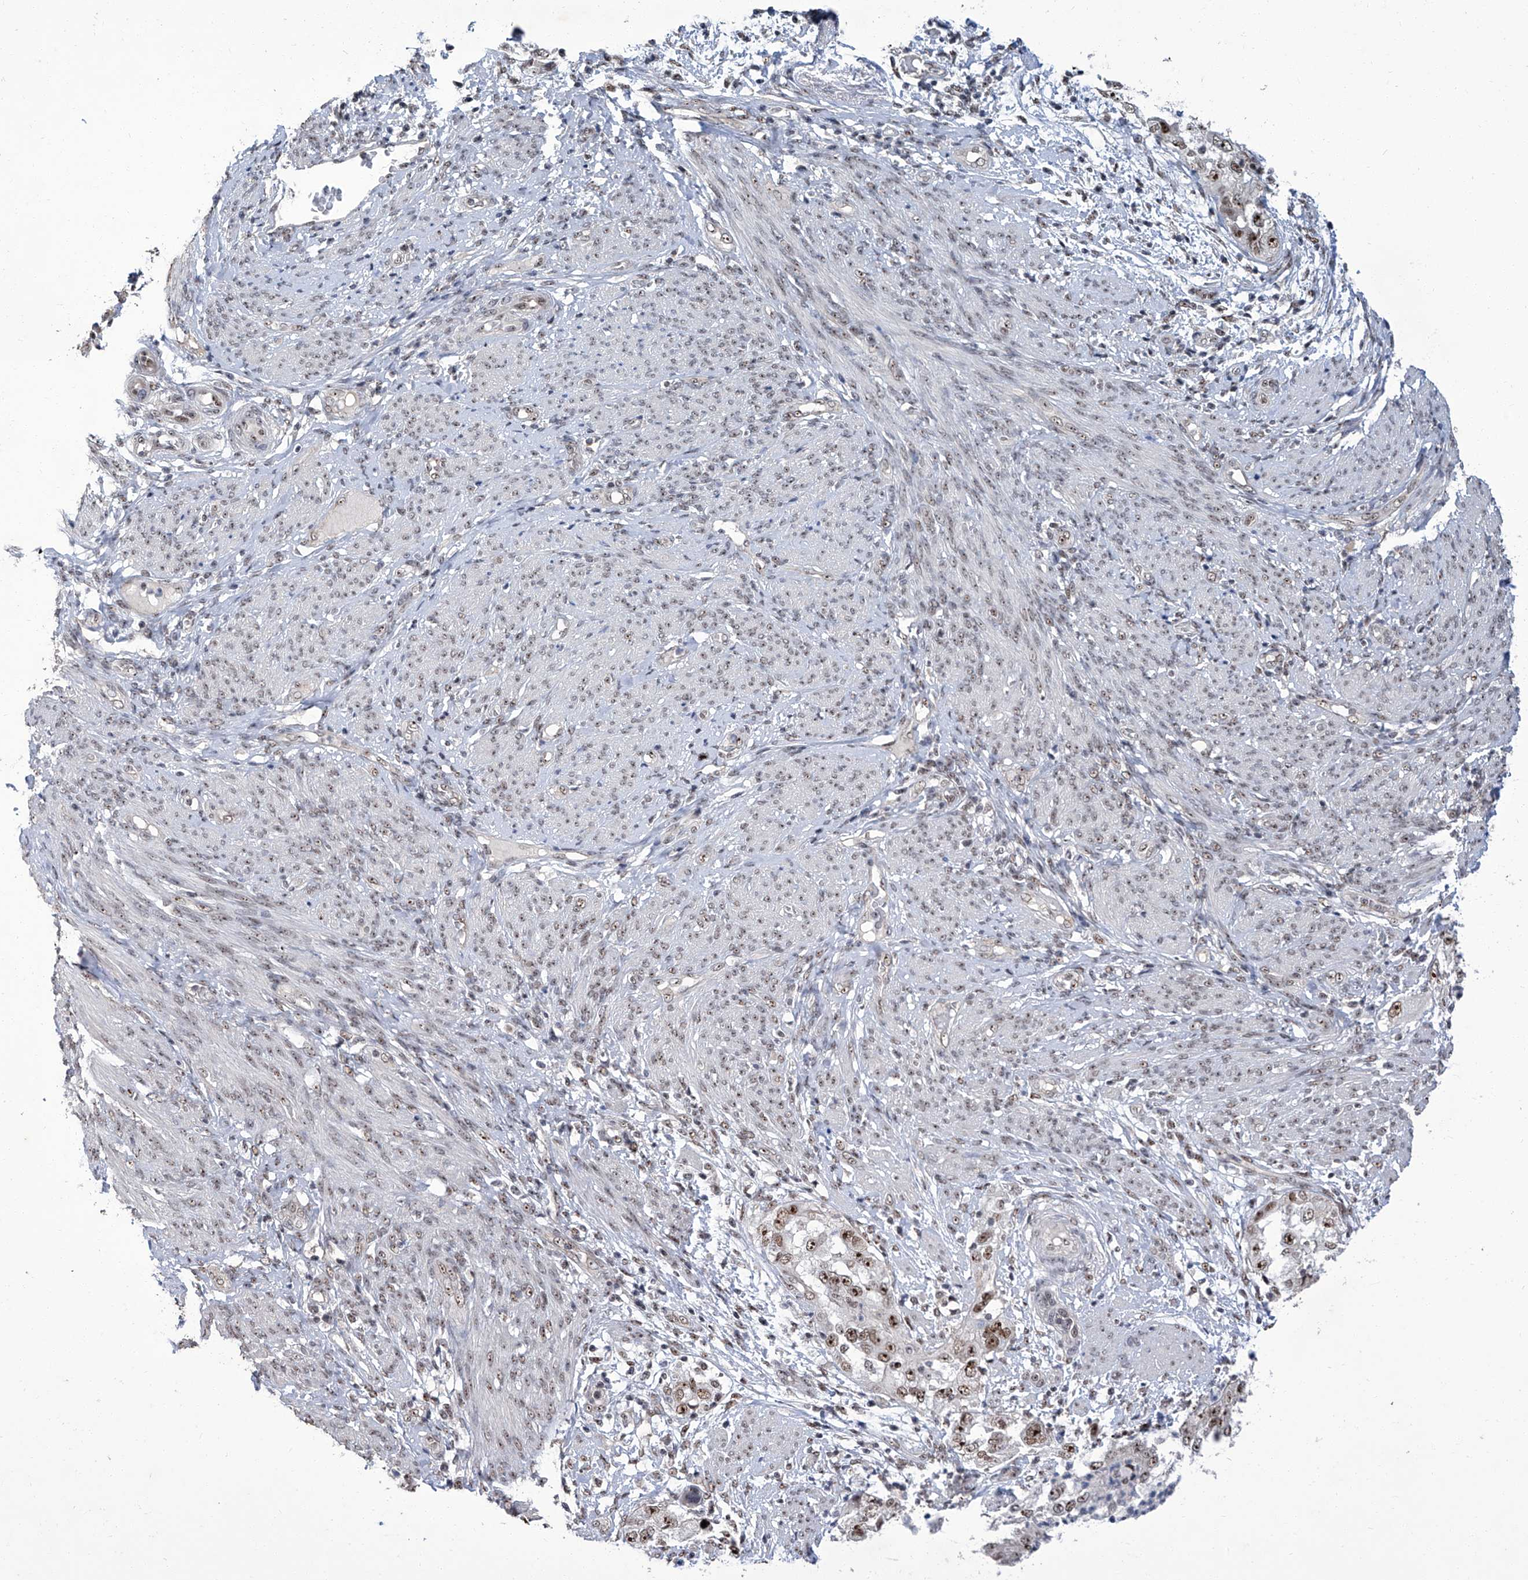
{"staining": {"intensity": "moderate", "quantity": ">75%", "location": "nuclear"}, "tissue": "endometrial cancer", "cell_type": "Tumor cells", "image_type": "cancer", "snomed": [{"axis": "morphology", "description": "Adenocarcinoma, NOS"}, {"axis": "topography", "description": "Endometrium"}], "caption": "IHC micrograph of neoplastic tissue: human endometrial cancer stained using immunohistochemistry (IHC) shows medium levels of moderate protein expression localized specifically in the nuclear of tumor cells, appearing as a nuclear brown color.", "gene": "CMTR1", "patient": {"sex": "female", "age": 85}}